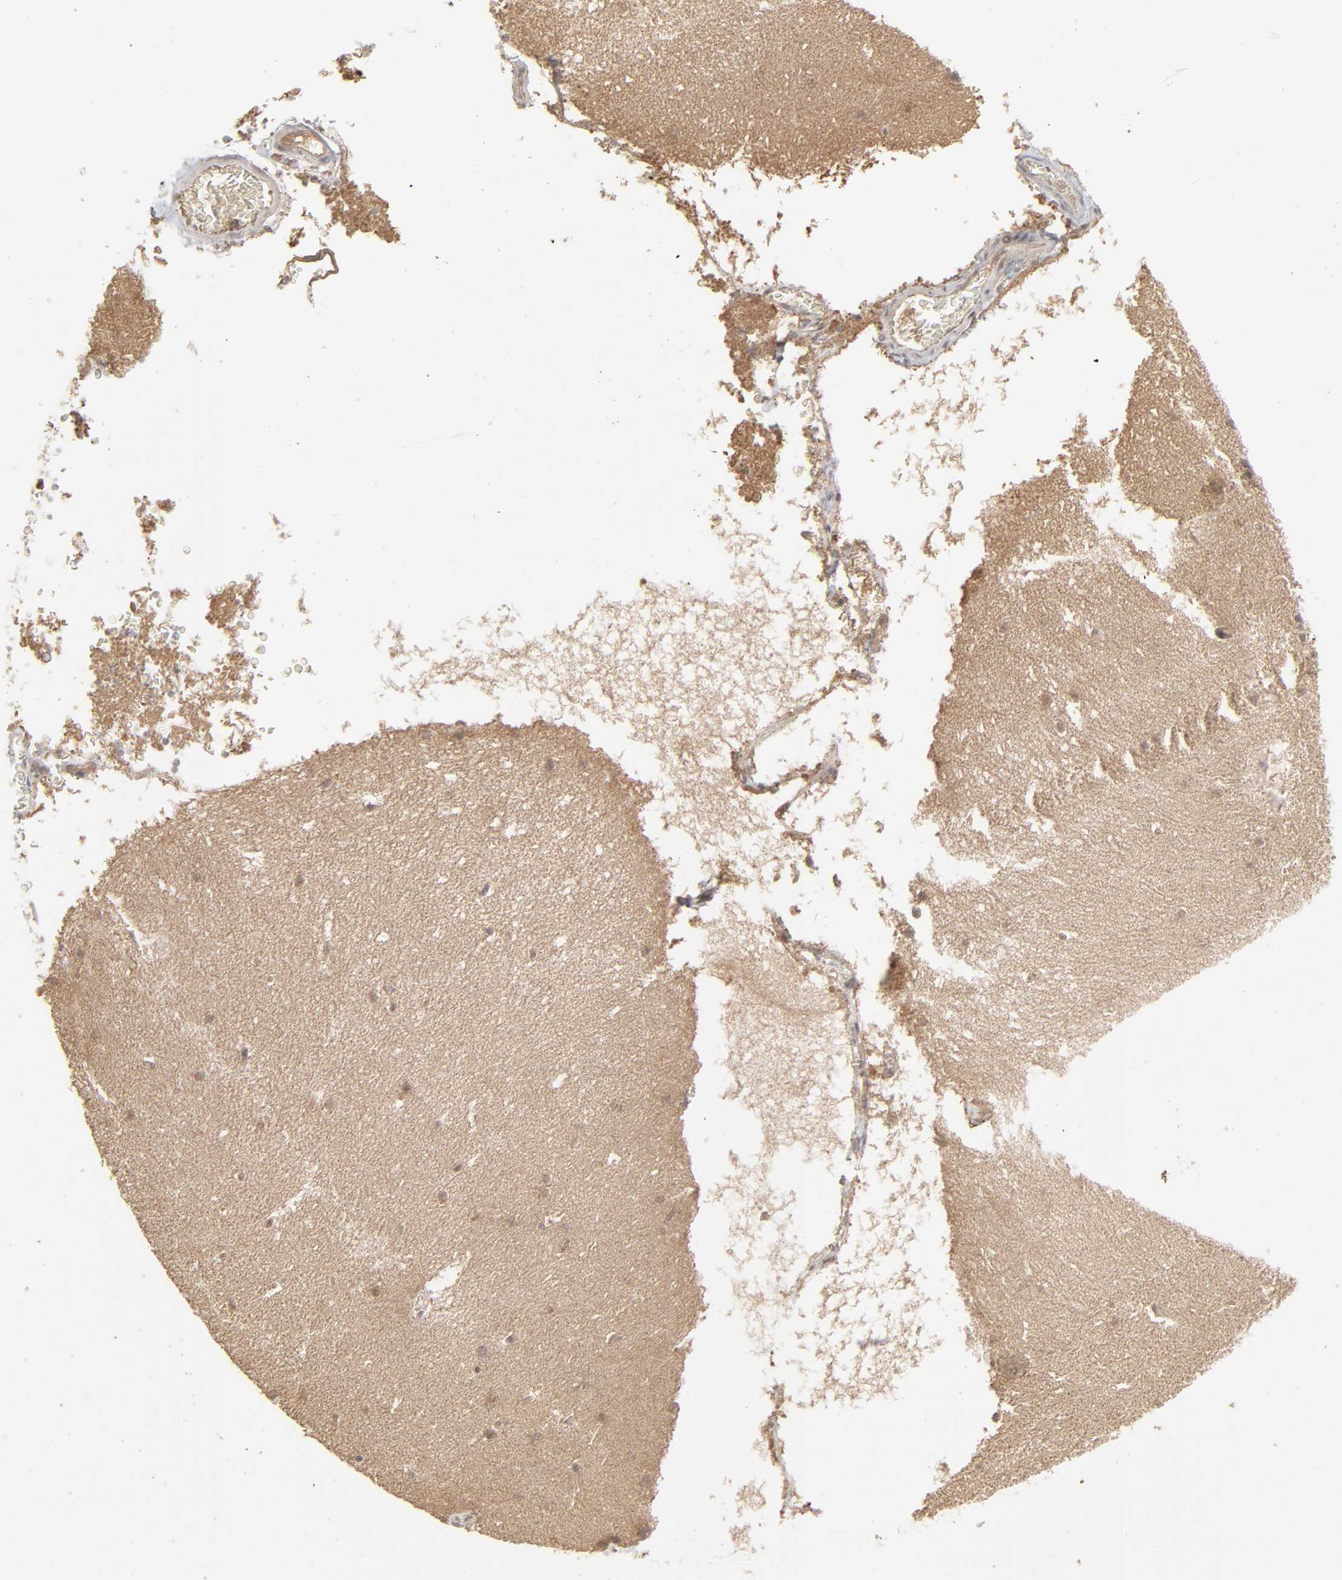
{"staining": {"intensity": "weak", "quantity": ">75%", "location": "cytoplasmic/membranous"}, "tissue": "cerebellum", "cell_type": "Cells in granular layer", "image_type": "normal", "snomed": [{"axis": "morphology", "description": "Normal tissue, NOS"}, {"axis": "topography", "description": "Cerebellum"}], "caption": "The histopathology image shows a brown stain indicating the presence of a protein in the cytoplasmic/membranous of cells in granular layer in cerebellum.", "gene": "SCFD1", "patient": {"sex": "male", "age": 45}}